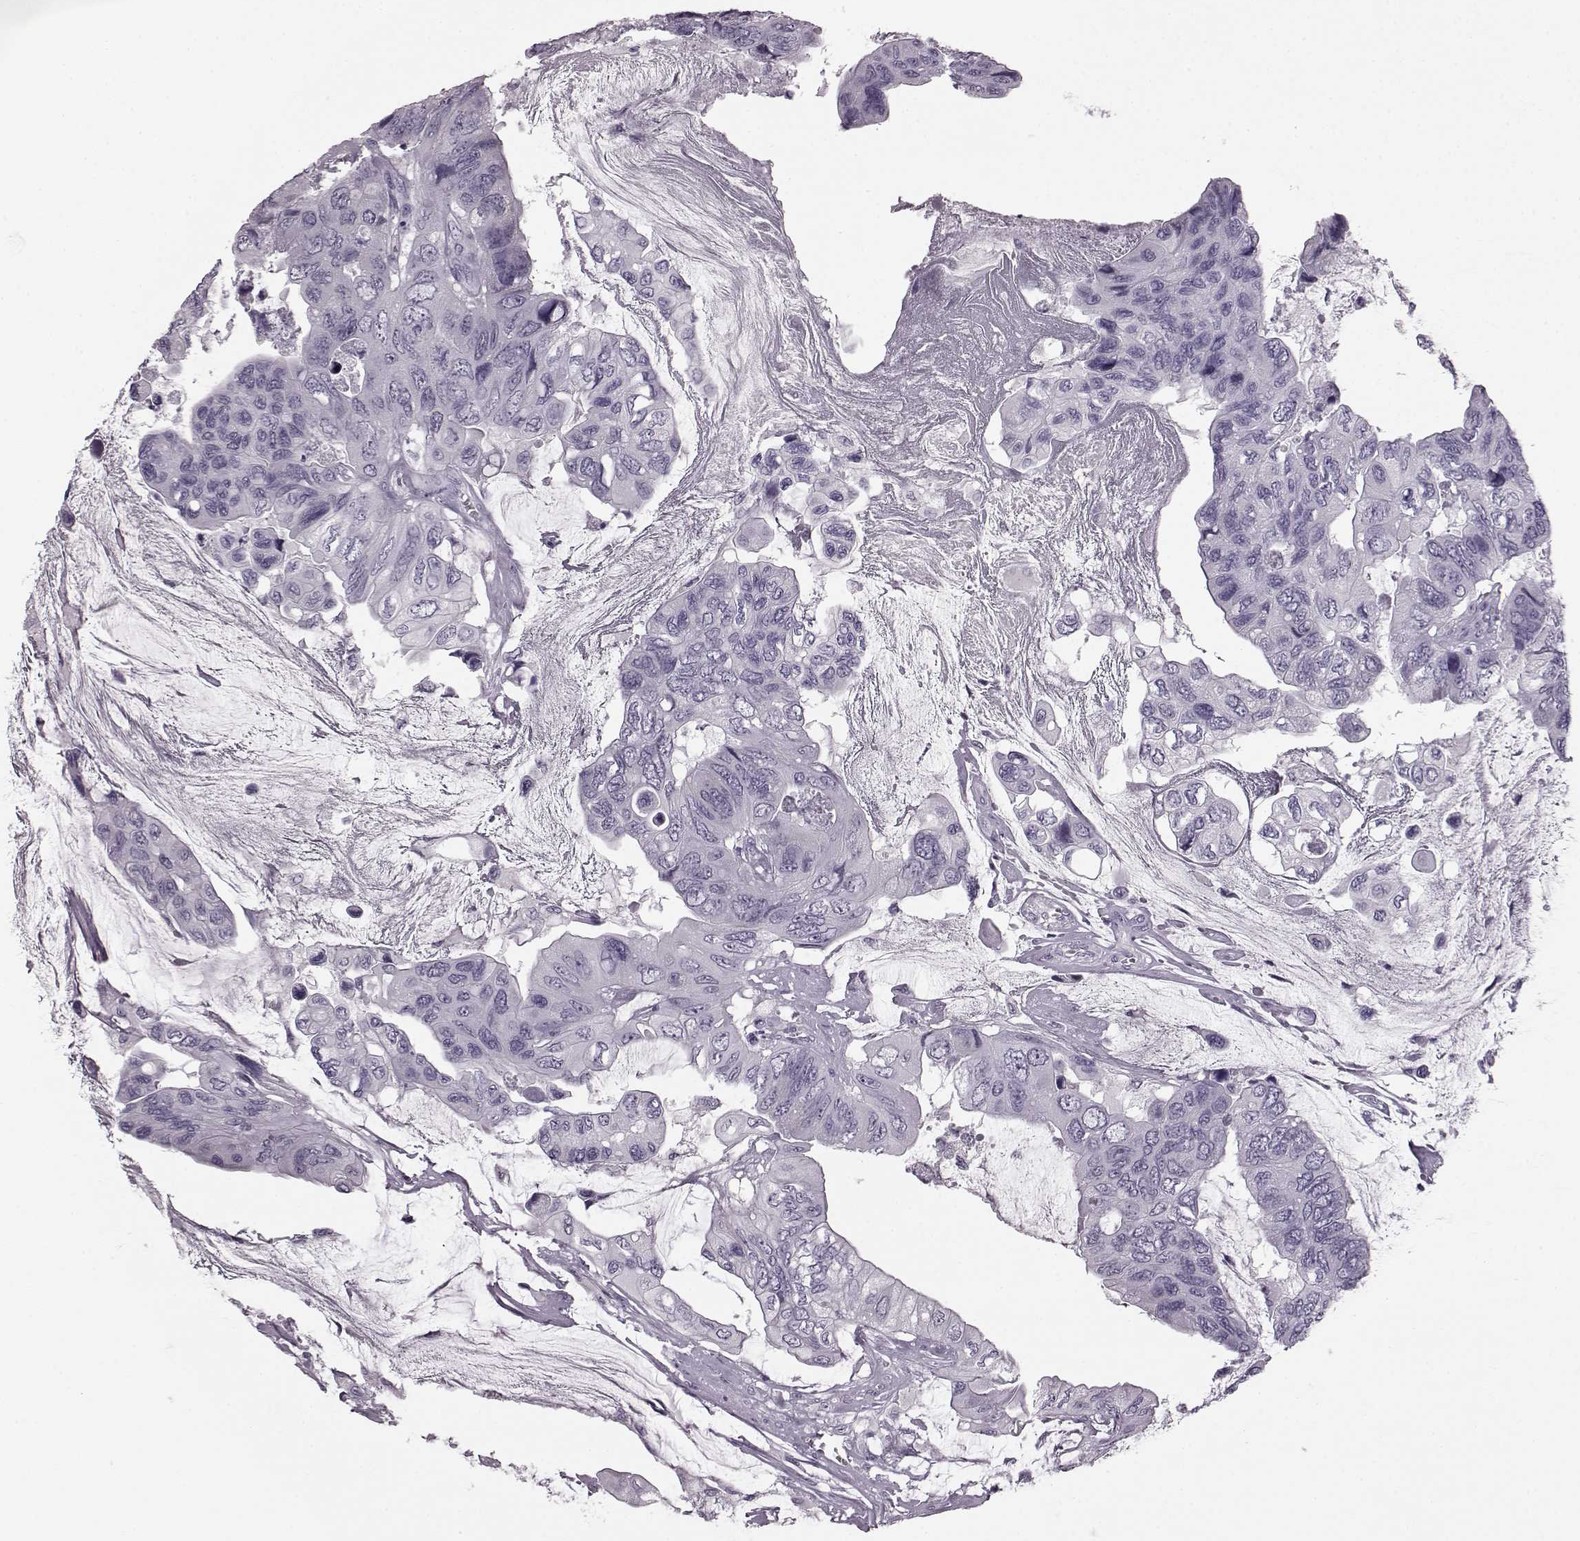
{"staining": {"intensity": "negative", "quantity": "none", "location": "none"}, "tissue": "colorectal cancer", "cell_type": "Tumor cells", "image_type": "cancer", "snomed": [{"axis": "morphology", "description": "Adenocarcinoma, NOS"}, {"axis": "topography", "description": "Rectum"}], "caption": "Histopathology image shows no protein staining in tumor cells of colorectal cancer tissue.", "gene": "JSRP1", "patient": {"sex": "male", "age": 63}}